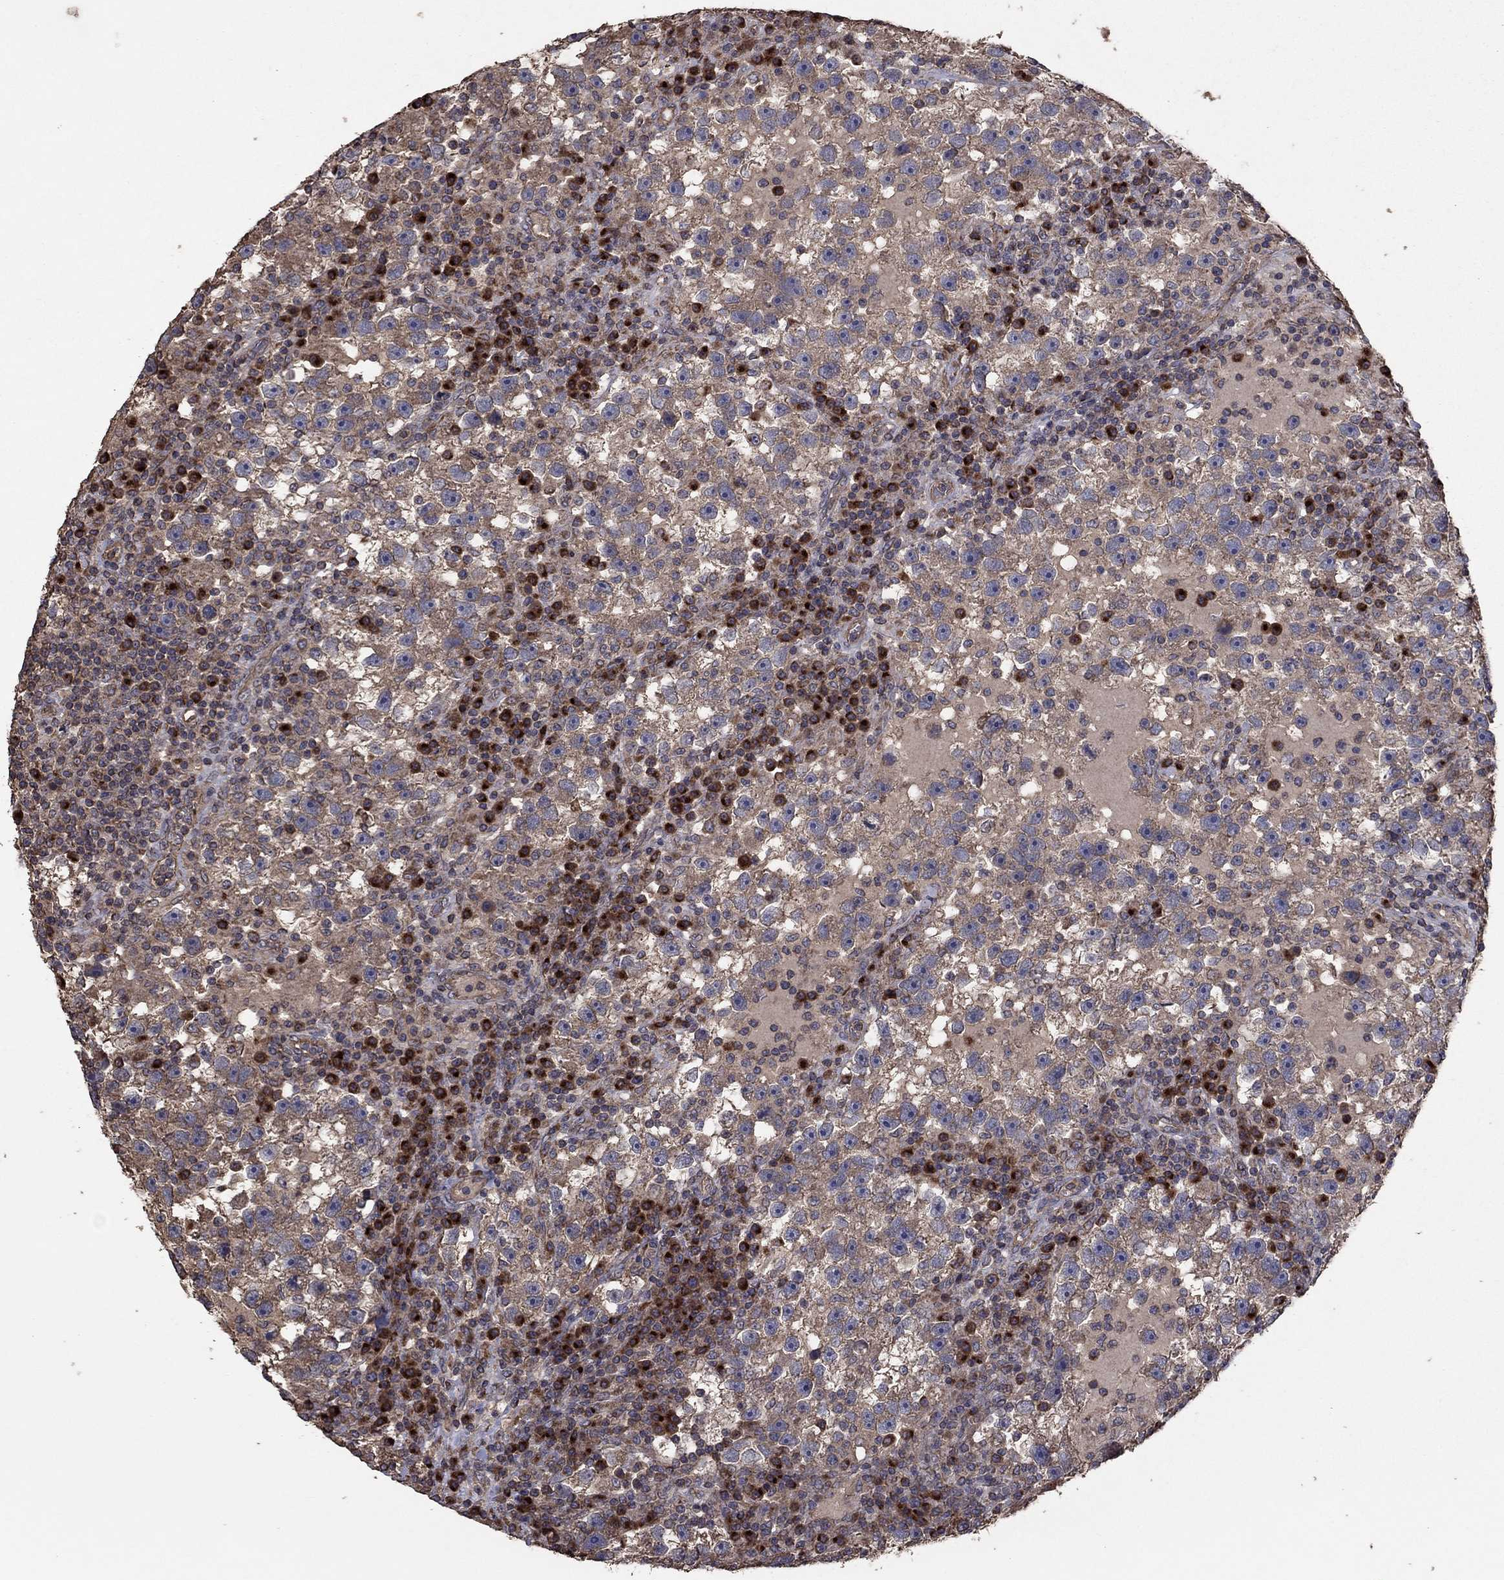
{"staining": {"intensity": "weak", "quantity": ">75%", "location": "cytoplasmic/membranous"}, "tissue": "testis cancer", "cell_type": "Tumor cells", "image_type": "cancer", "snomed": [{"axis": "morphology", "description": "Seminoma, NOS"}, {"axis": "topography", "description": "Testis"}], "caption": "Human testis cancer (seminoma) stained for a protein (brown) exhibits weak cytoplasmic/membranous positive staining in approximately >75% of tumor cells.", "gene": "FLT4", "patient": {"sex": "male", "age": 47}}